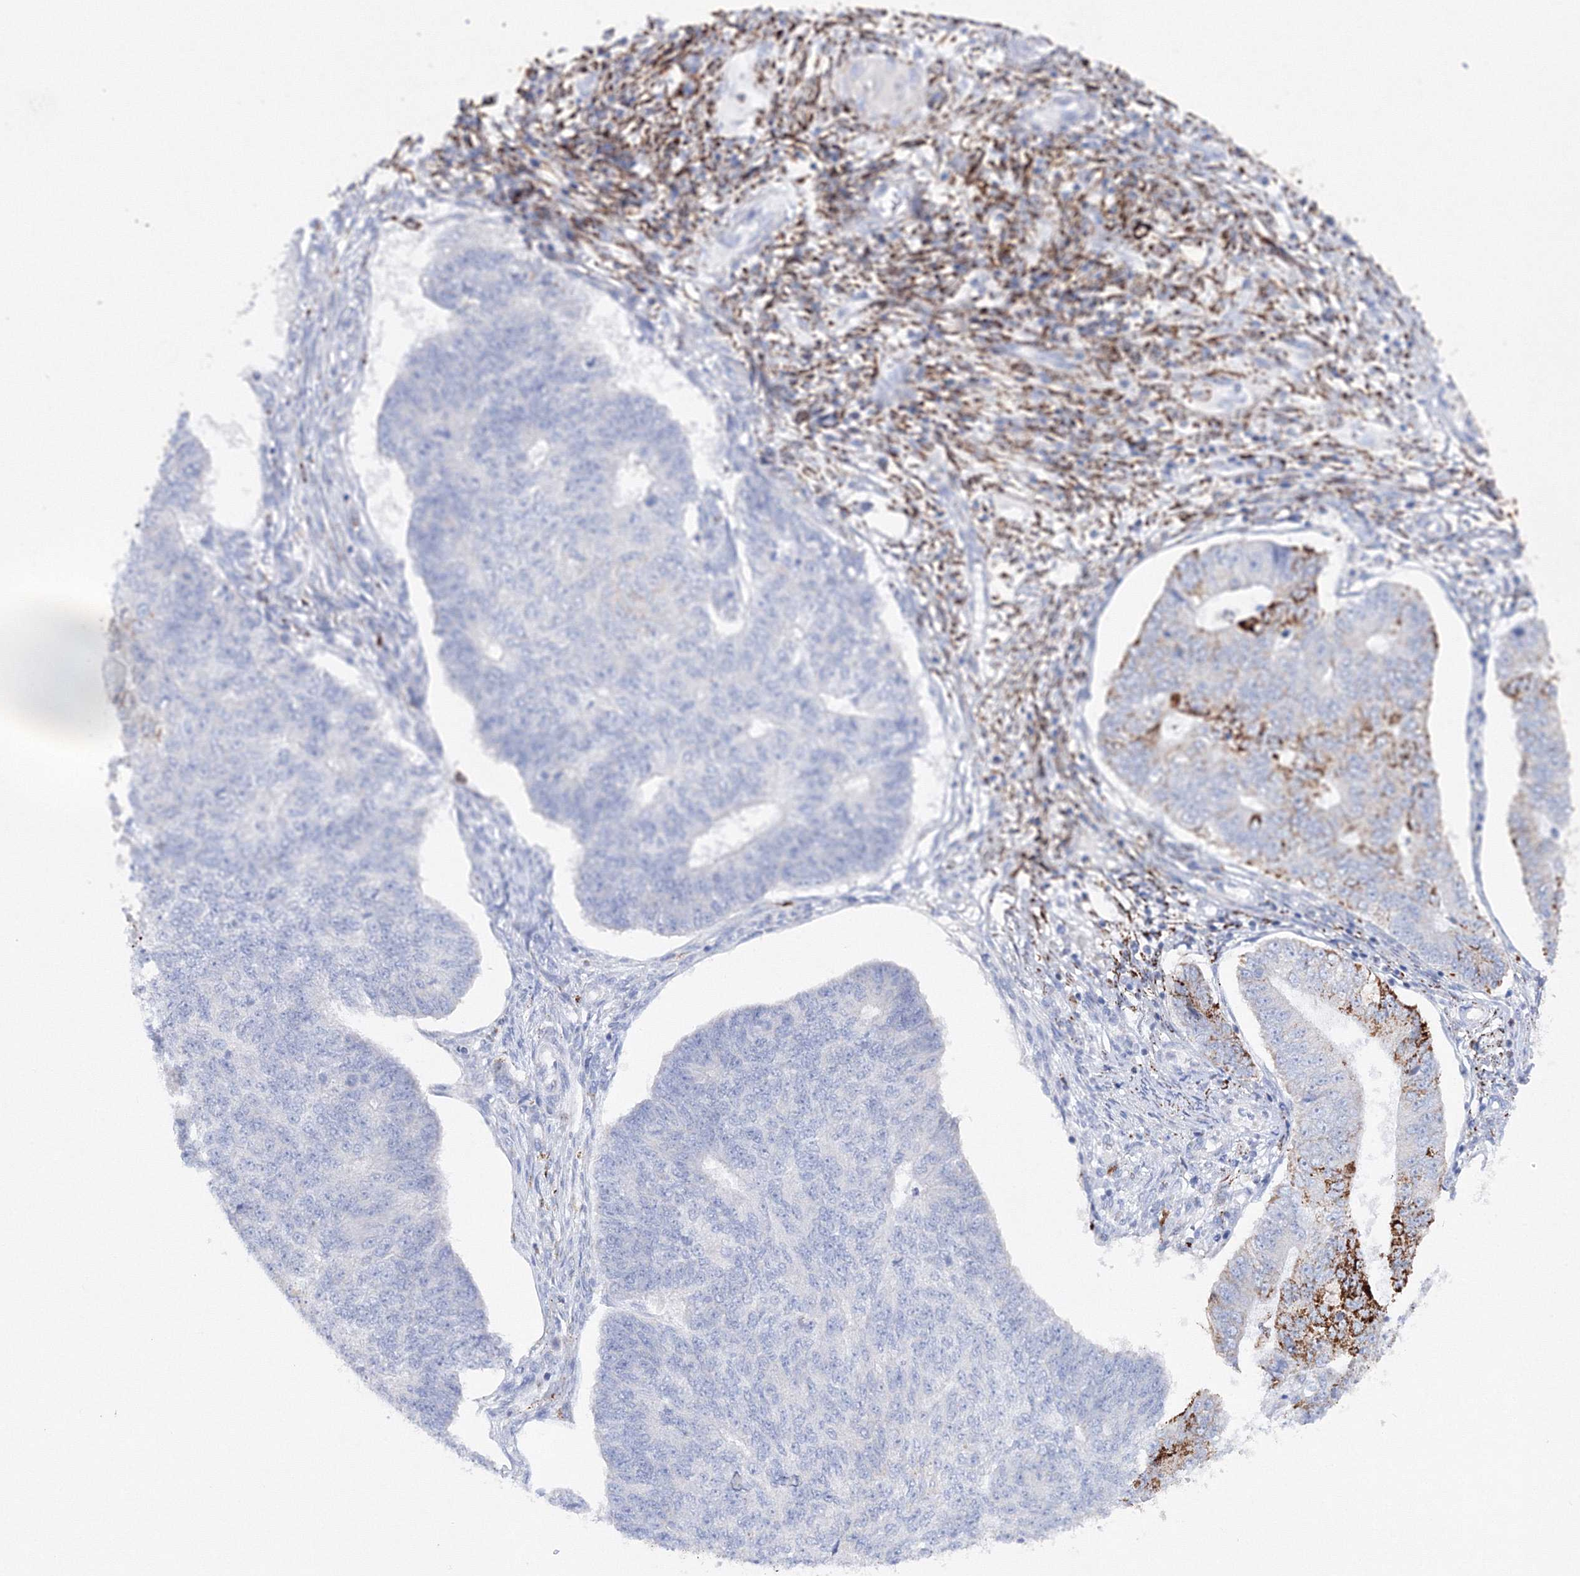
{"staining": {"intensity": "negative", "quantity": "none", "location": "none"}, "tissue": "endometrial cancer", "cell_type": "Tumor cells", "image_type": "cancer", "snomed": [{"axis": "morphology", "description": "Adenocarcinoma, NOS"}, {"axis": "topography", "description": "Endometrium"}], "caption": "This is an immunohistochemistry (IHC) micrograph of human endometrial adenocarcinoma. There is no expression in tumor cells.", "gene": "MERTK", "patient": {"sex": "female", "age": 32}}